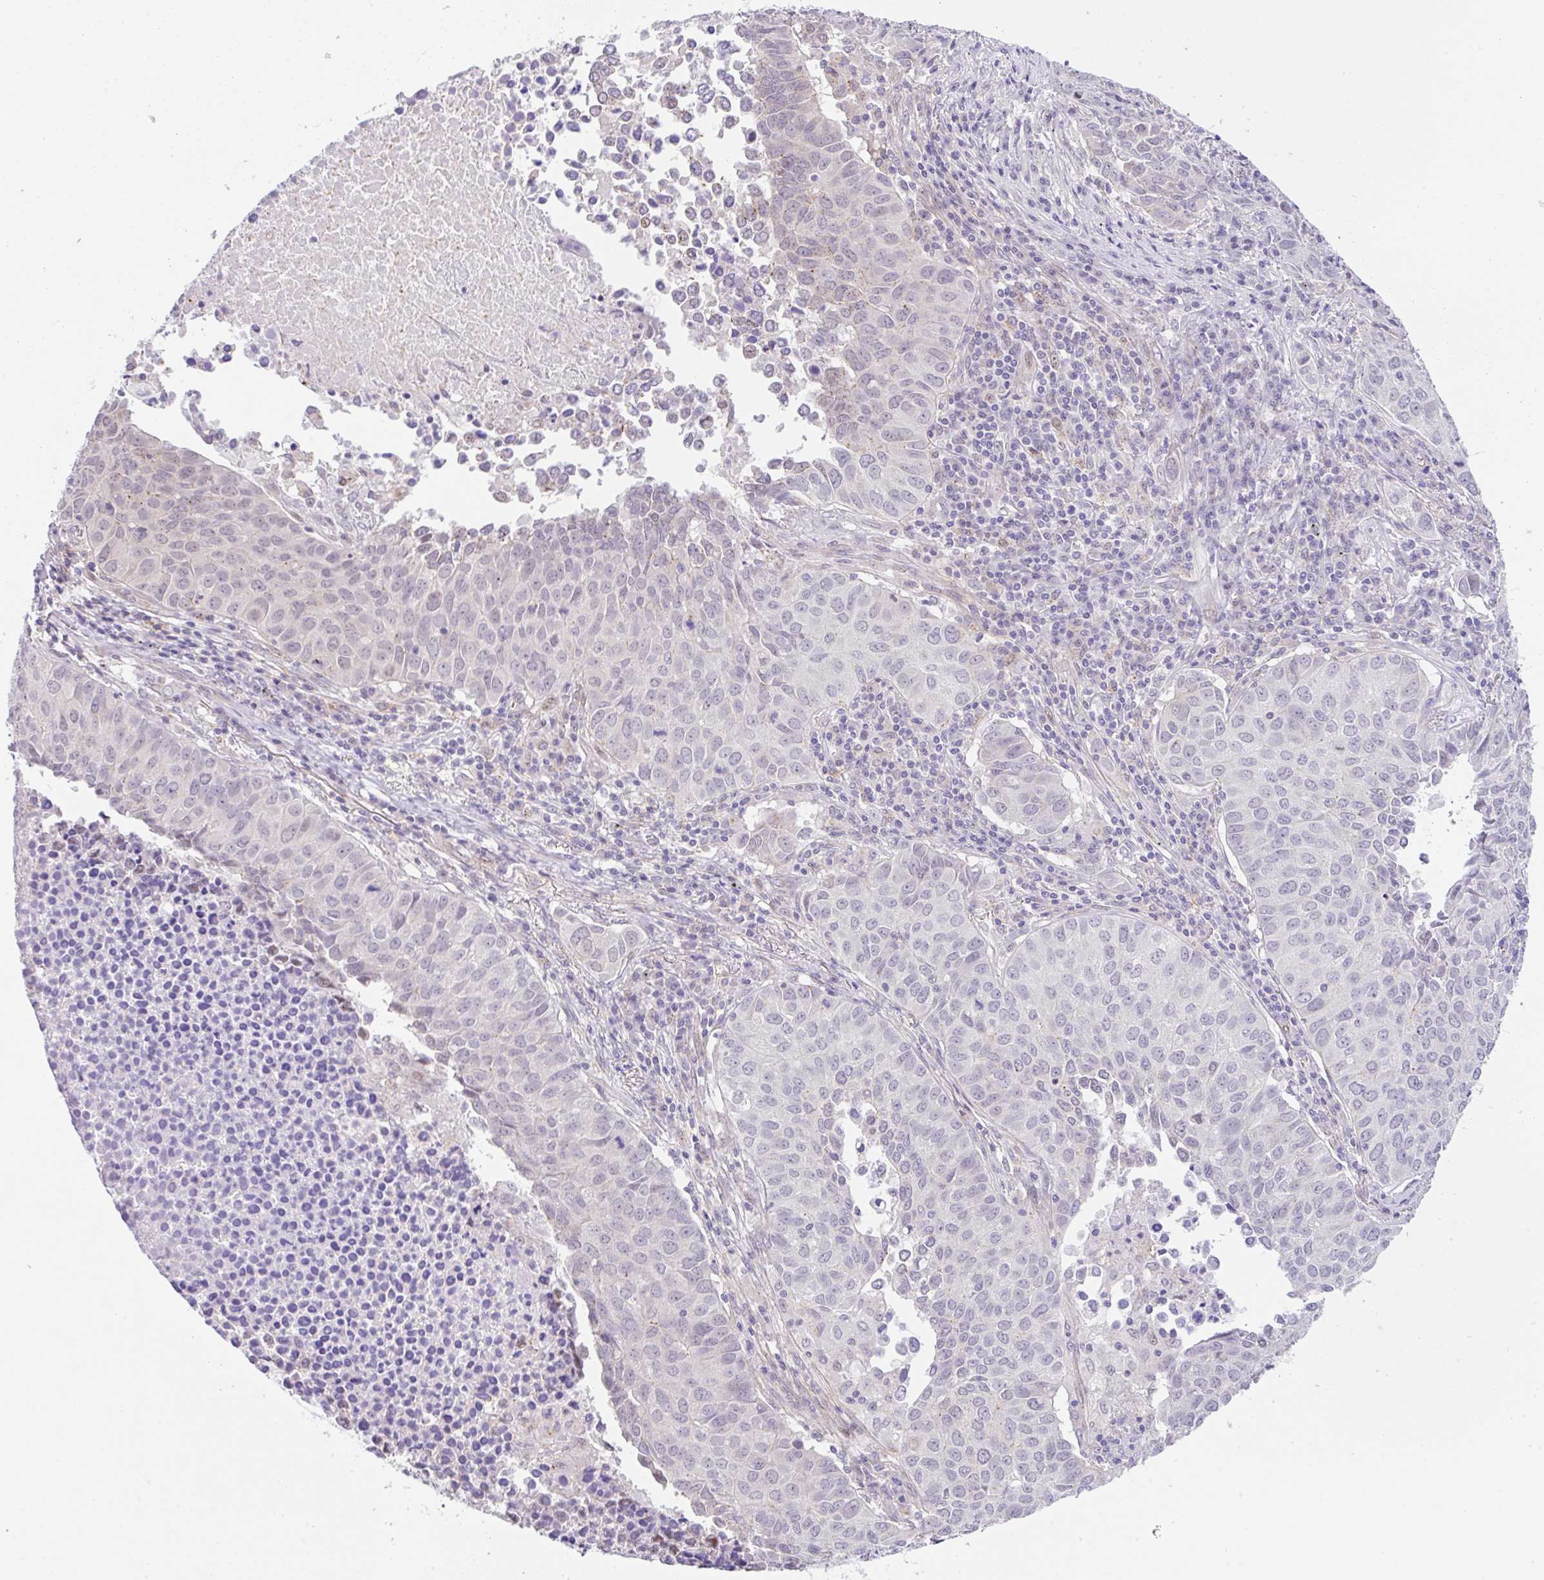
{"staining": {"intensity": "negative", "quantity": "none", "location": "none"}, "tissue": "lung cancer", "cell_type": "Tumor cells", "image_type": "cancer", "snomed": [{"axis": "morphology", "description": "Adenocarcinoma, NOS"}, {"axis": "topography", "description": "Lung"}], "caption": "Lung adenocarcinoma stained for a protein using IHC displays no staining tumor cells.", "gene": "CGNL1", "patient": {"sex": "female", "age": 50}}